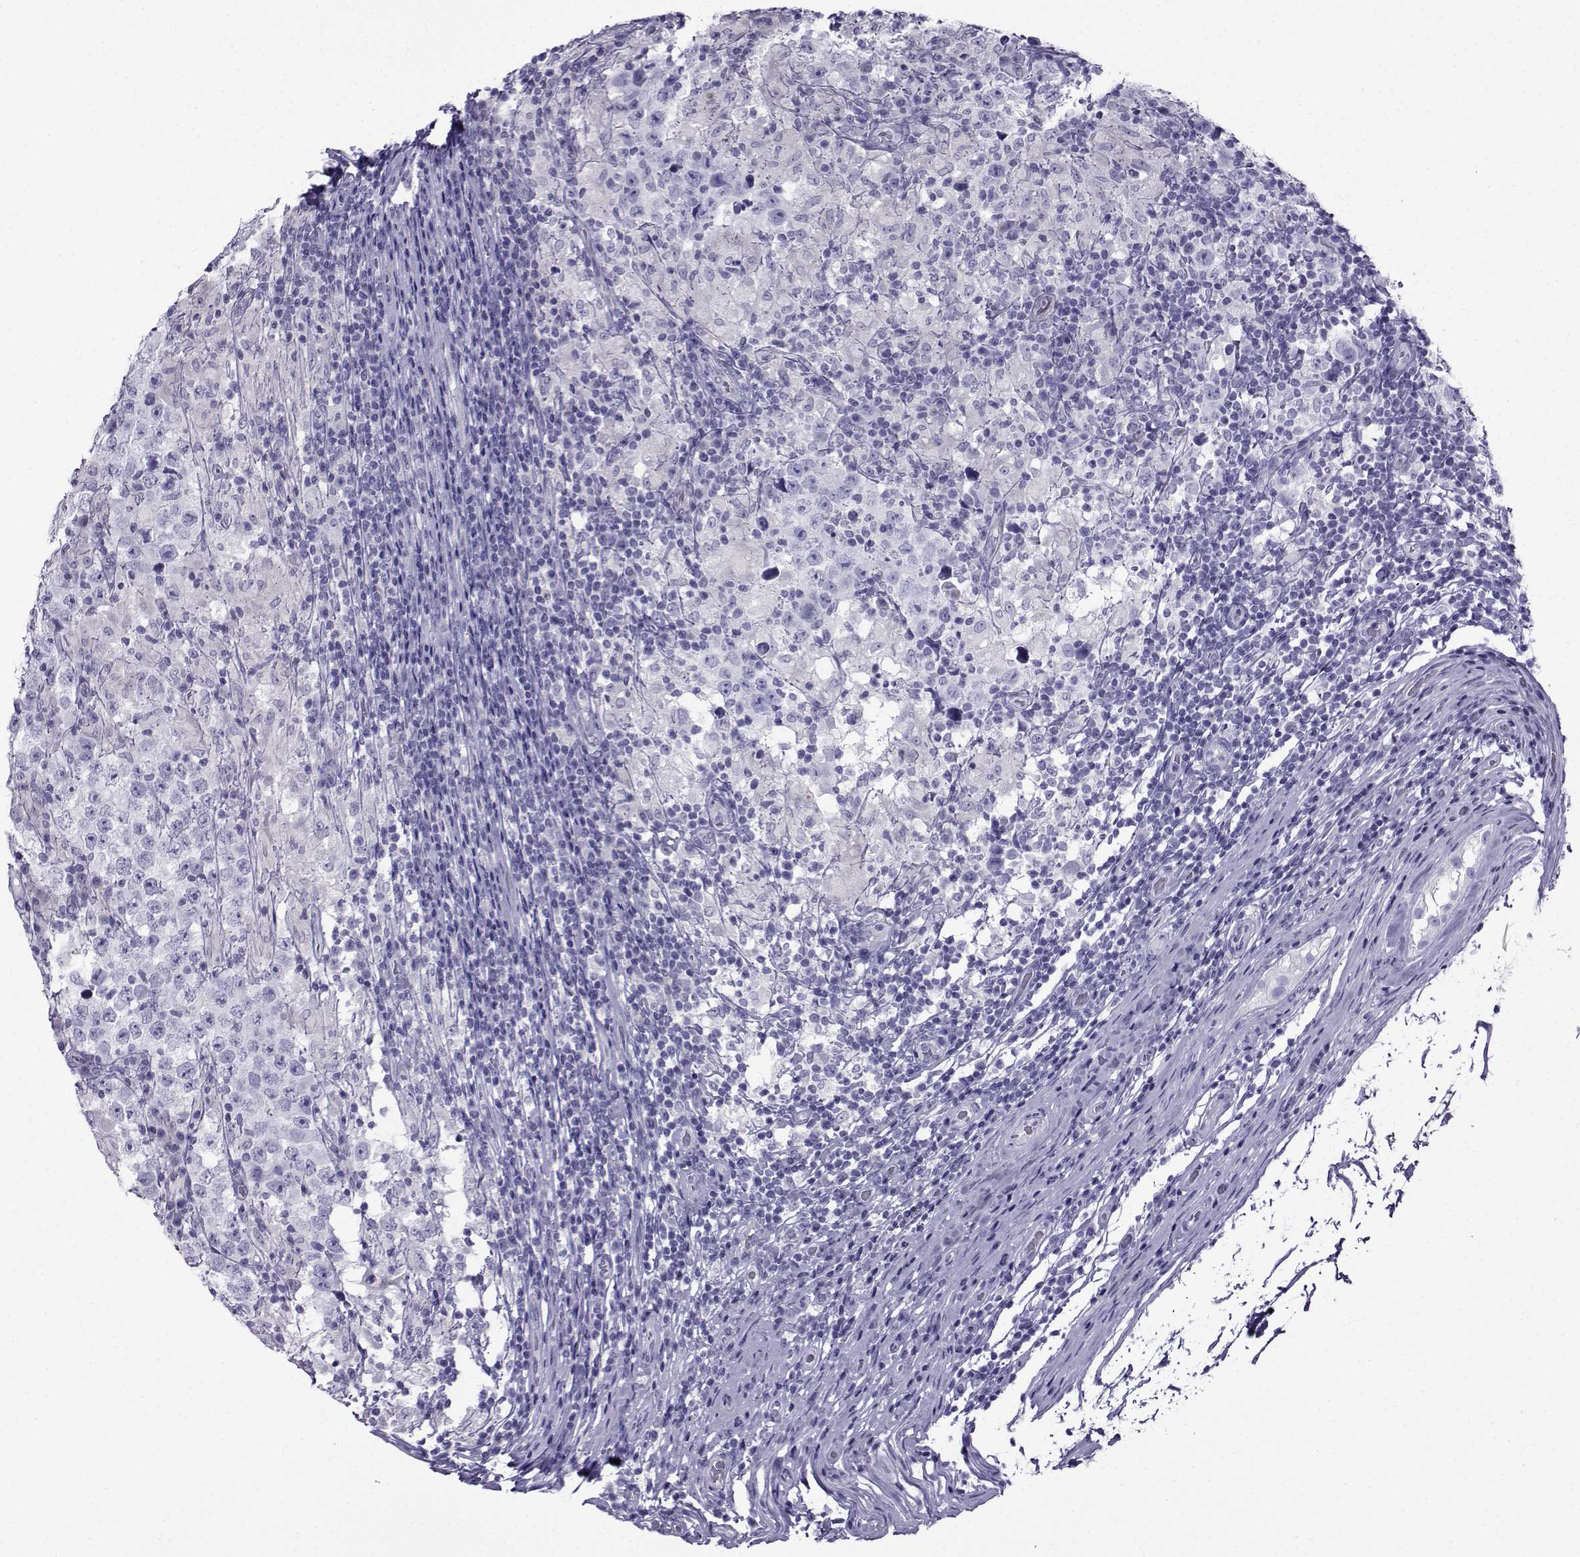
{"staining": {"intensity": "negative", "quantity": "none", "location": "none"}, "tissue": "testis cancer", "cell_type": "Tumor cells", "image_type": "cancer", "snomed": [{"axis": "morphology", "description": "Seminoma, NOS"}, {"axis": "morphology", "description": "Carcinoma, Embryonal, NOS"}, {"axis": "topography", "description": "Testis"}], "caption": "Immunohistochemical staining of human testis seminoma demonstrates no significant staining in tumor cells.", "gene": "CRYBB1", "patient": {"sex": "male", "age": 41}}